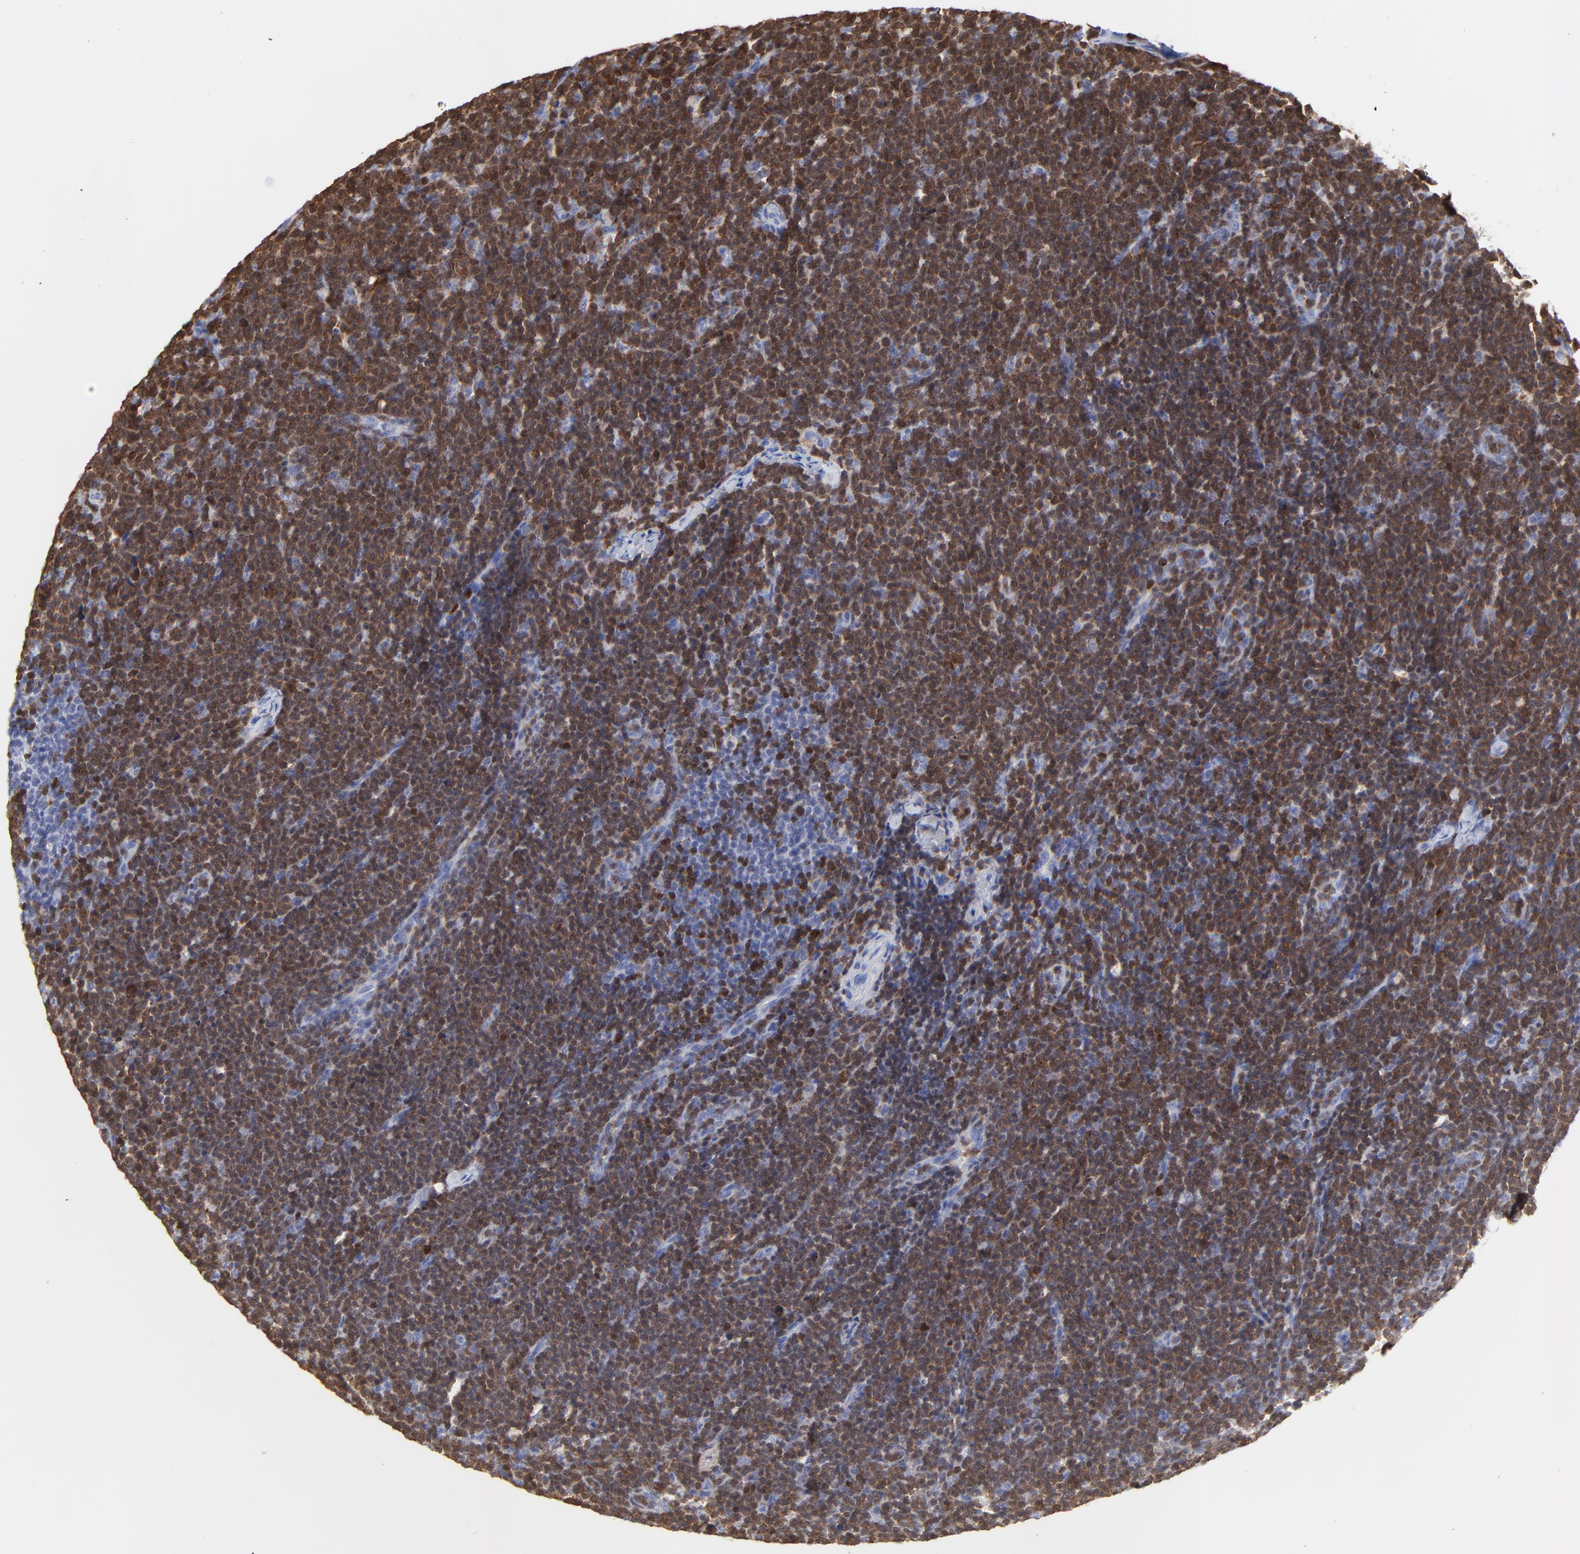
{"staining": {"intensity": "strong", "quantity": "25%-75%", "location": "cytoplasmic/membranous"}, "tissue": "lymphoma", "cell_type": "Tumor cells", "image_type": "cancer", "snomed": [{"axis": "morphology", "description": "Malignant lymphoma, non-Hodgkin's type, High grade"}, {"axis": "topography", "description": "Lymph node"}], "caption": "Lymphoma stained with a brown dye demonstrates strong cytoplasmic/membranous positive positivity in approximately 25%-75% of tumor cells.", "gene": "ZAP70", "patient": {"sex": "female", "age": 58}}